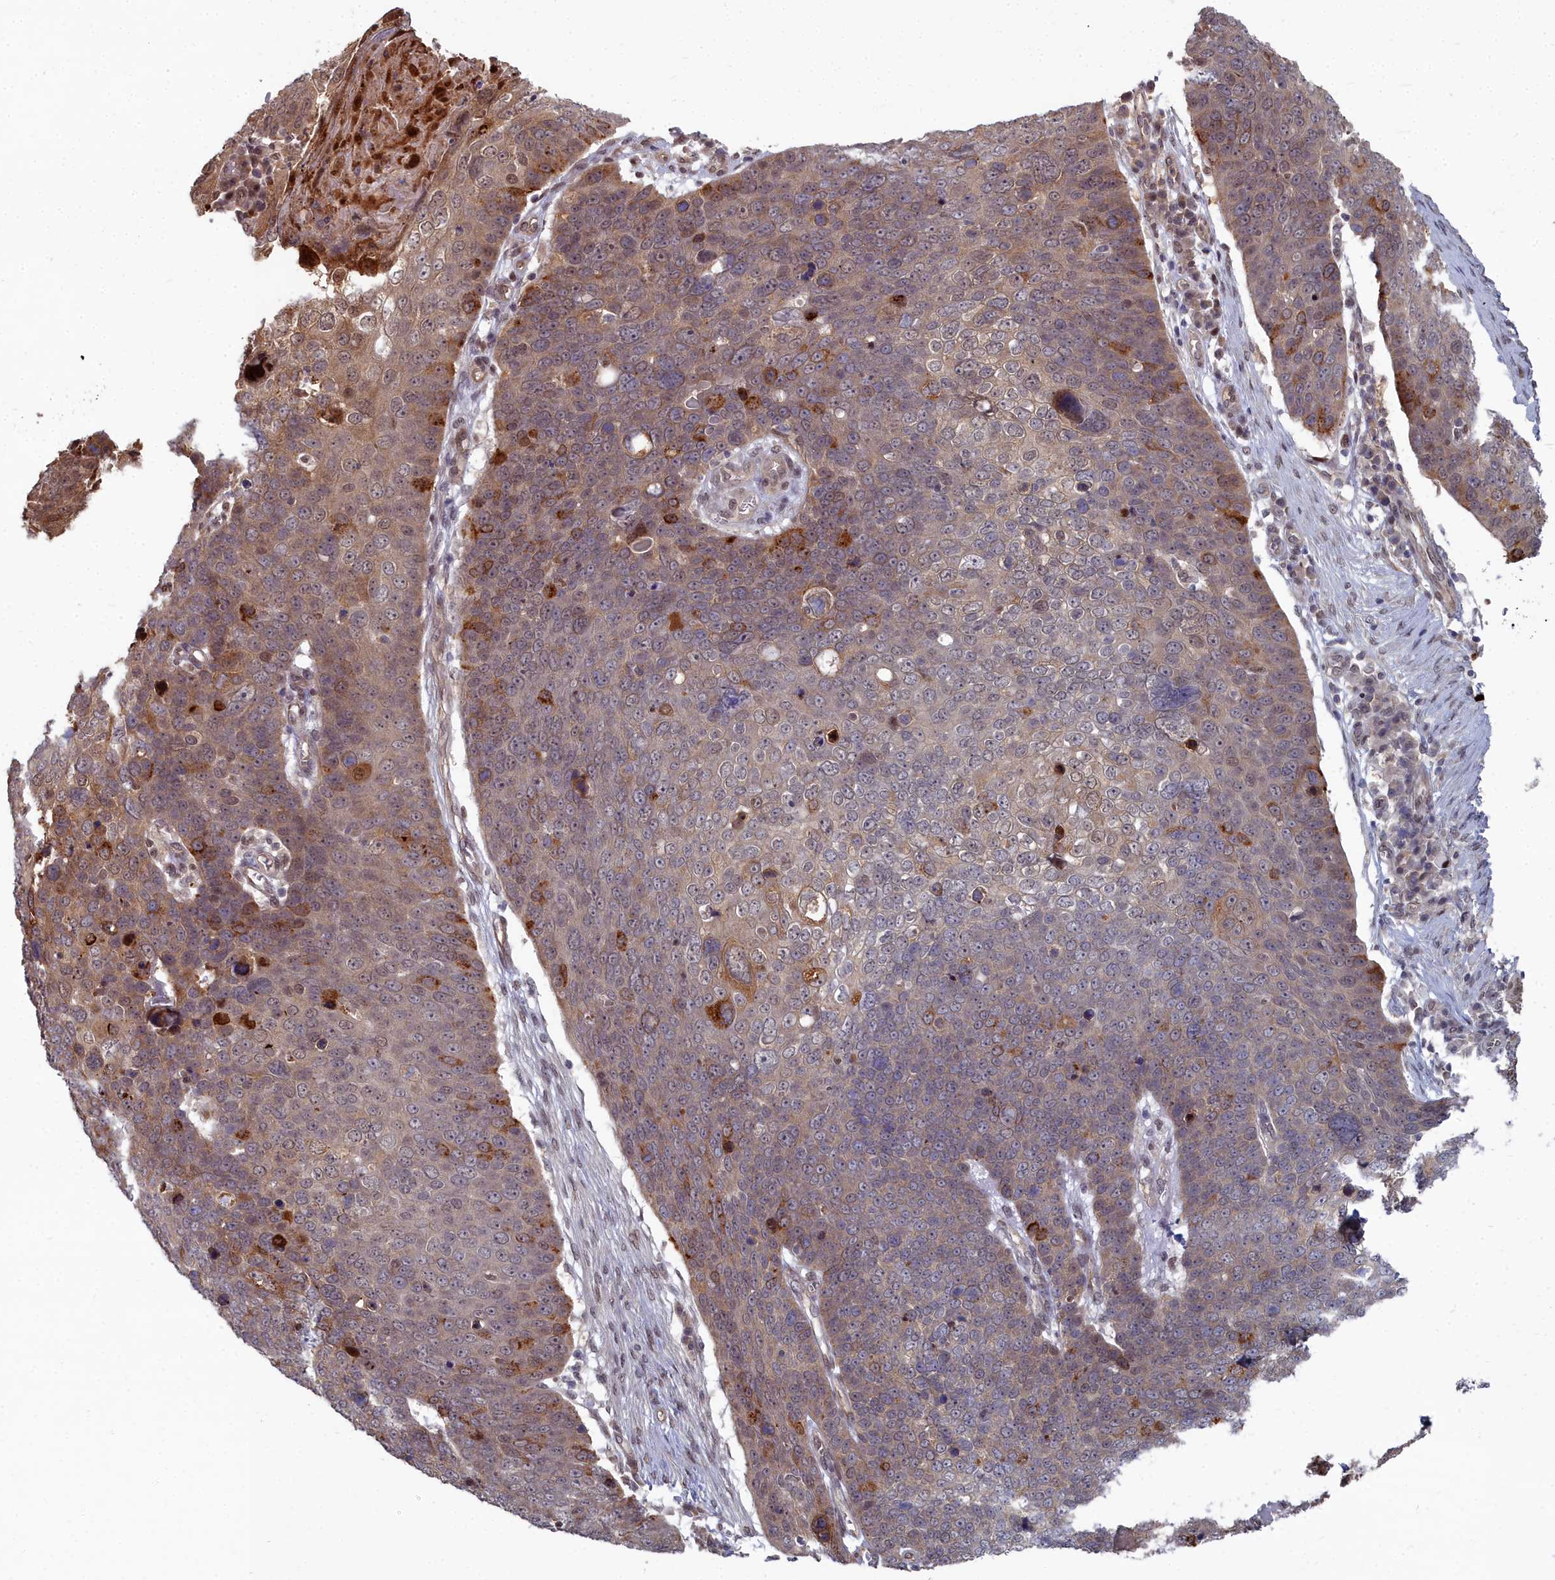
{"staining": {"intensity": "moderate", "quantity": "<25%", "location": "cytoplasmic/membranous,nuclear"}, "tissue": "skin cancer", "cell_type": "Tumor cells", "image_type": "cancer", "snomed": [{"axis": "morphology", "description": "Squamous cell carcinoma, NOS"}, {"axis": "topography", "description": "Skin"}], "caption": "DAB immunohistochemical staining of skin squamous cell carcinoma exhibits moderate cytoplasmic/membranous and nuclear protein positivity in approximately <25% of tumor cells.", "gene": "RPS27A", "patient": {"sex": "male", "age": 71}}